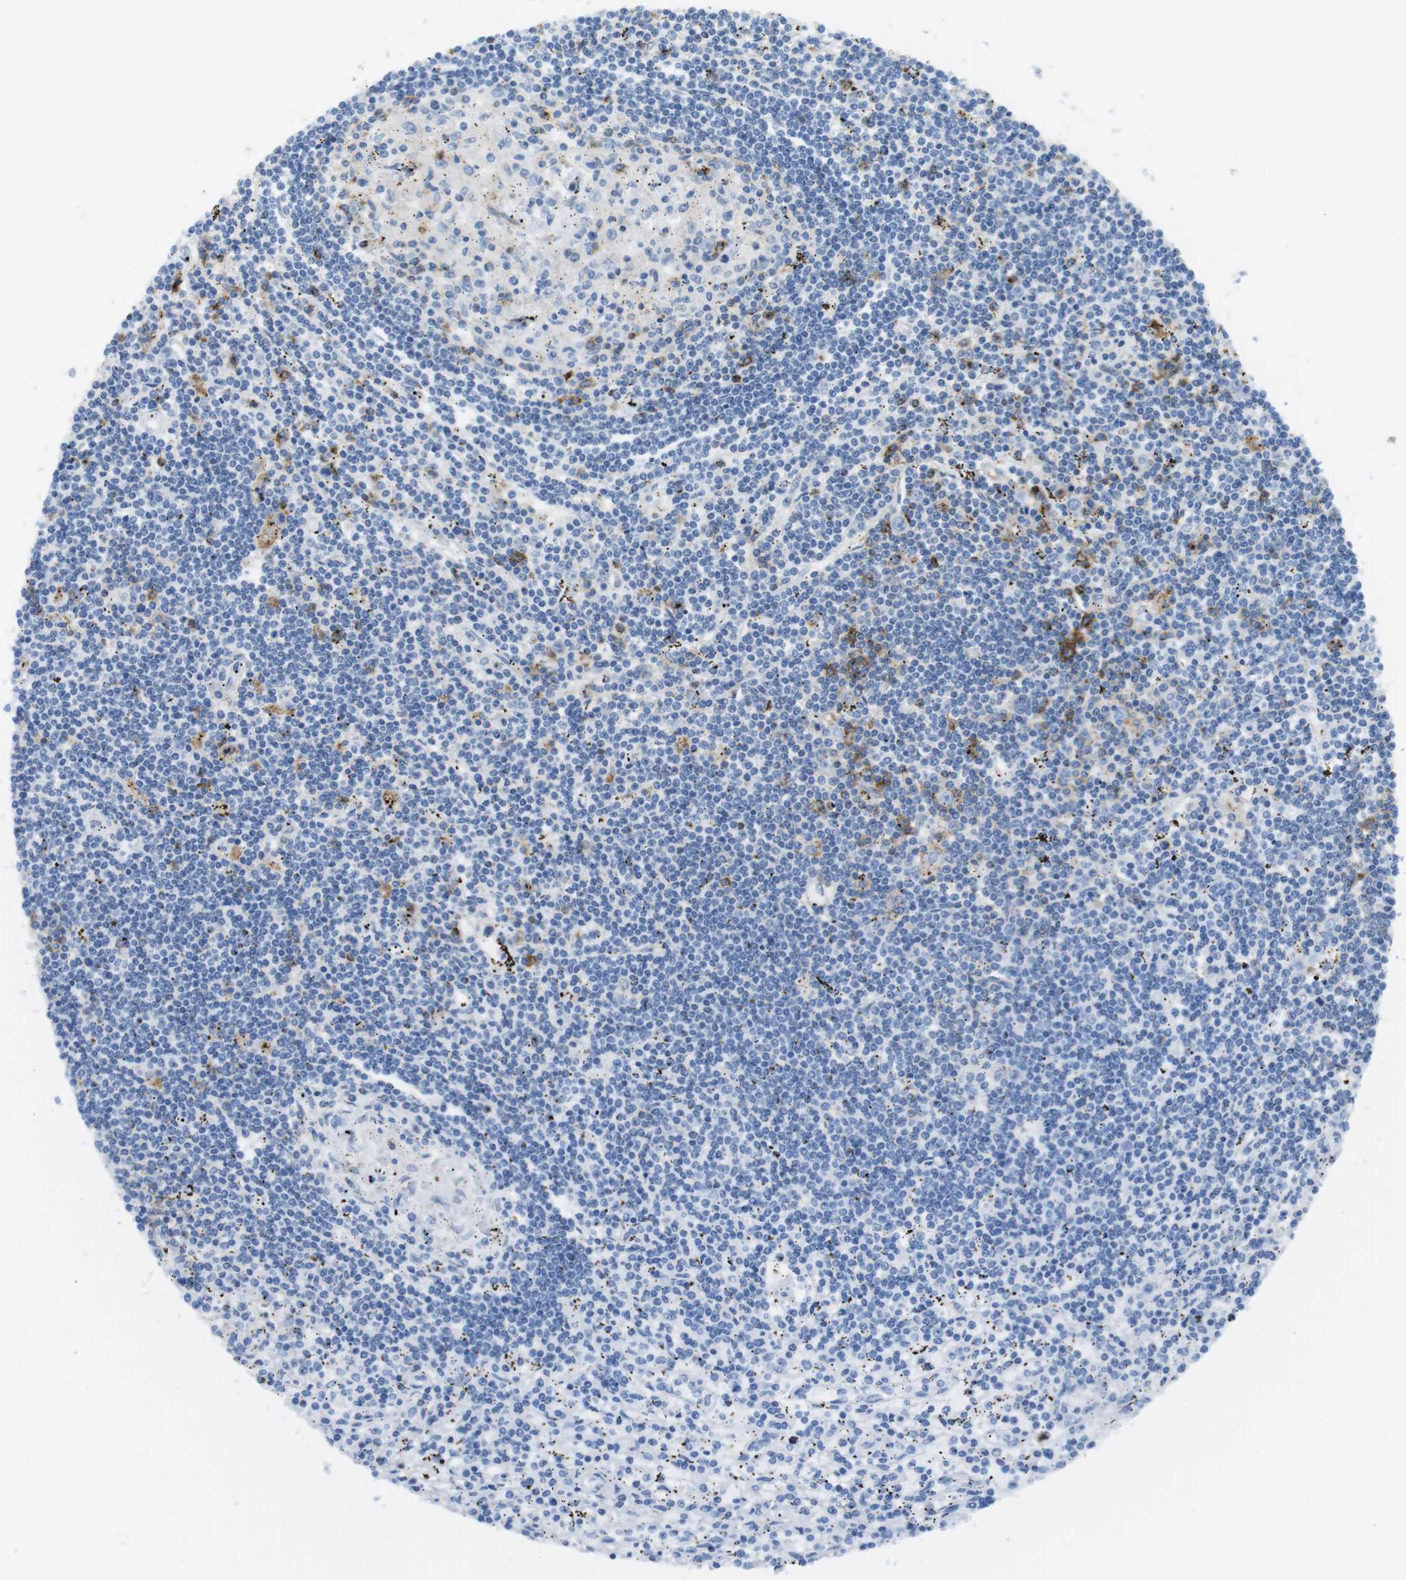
{"staining": {"intensity": "moderate", "quantity": "<25%", "location": "cytoplasmic/membranous"}, "tissue": "lymphoma", "cell_type": "Tumor cells", "image_type": "cancer", "snomed": [{"axis": "morphology", "description": "Malignant lymphoma, non-Hodgkin's type, Low grade"}, {"axis": "topography", "description": "Spleen"}], "caption": "Malignant lymphoma, non-Hodgkin's type (low-grade) tissue displays moderate cytoplasmic/membranous positivity in about <25% of tumor cells, visualized by immunohistochemistry.", "gene": "TNFRSF4", "patient": {"sex": "male", "age": 76}}